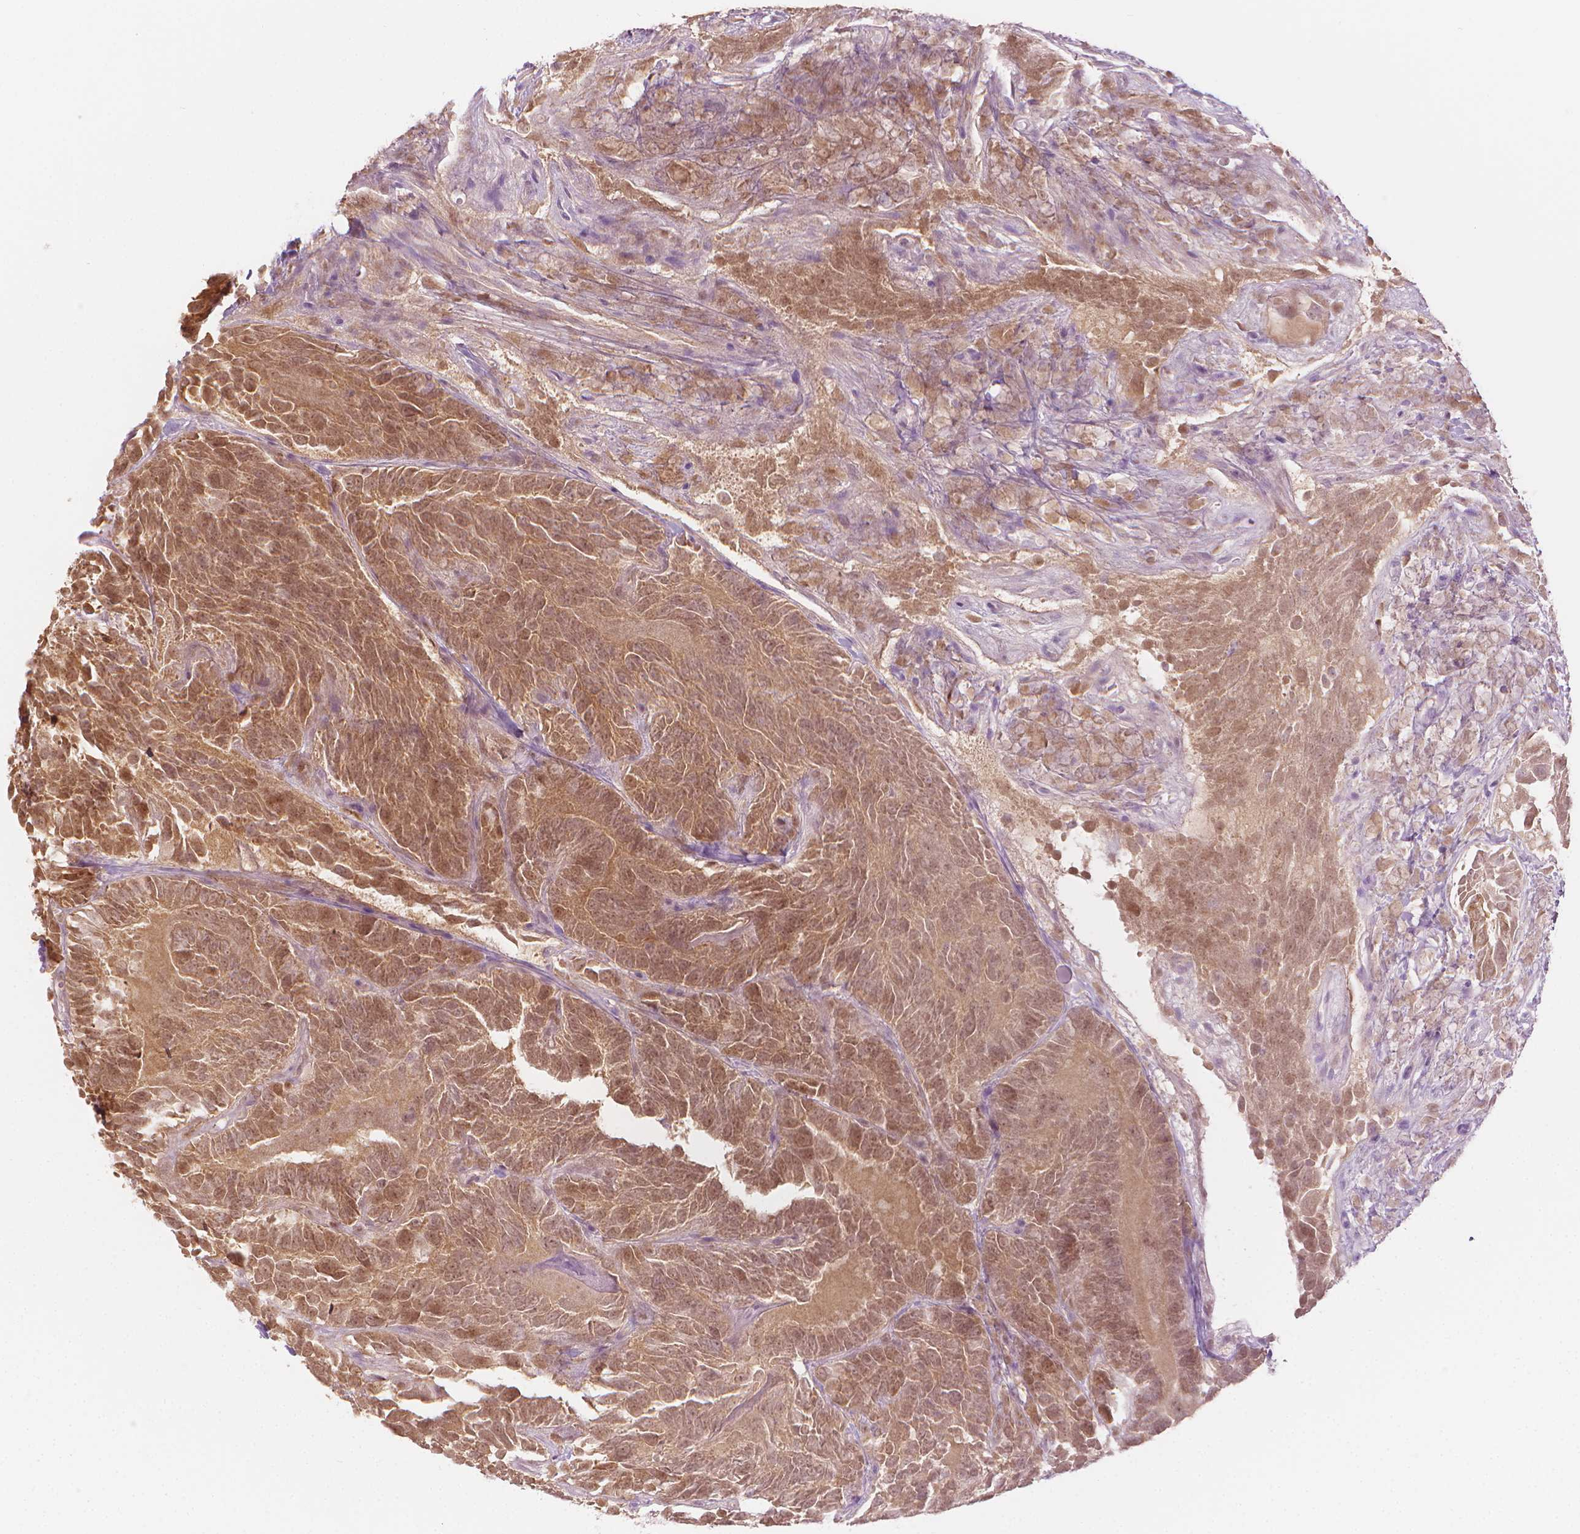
{"staining": {"intensity": "moderate", "quantity": "25%-75%", "location": "cytoplasmic/membranous,nuclear"}, "tissue": "thyroid cancer", "cell_type": "Tumor cells", "image_type": "cancer", "snomed": [{"axis": "morphology", "description": "Papillary adenocarcinoma, NOS"}, {"axis": "topography", "description": "Thyroid gland"}], "caption": "An immunohistochemistry image of tumor tissue is shown. Protein staining in brown labels moderate cytoplasmic/membranous and nuclear positivity in thyroid cancer (papillary adenocarcinoma) within tumor cells.", "gene": "SHMT1", "patient": {"sex": "female", "age": 37}}